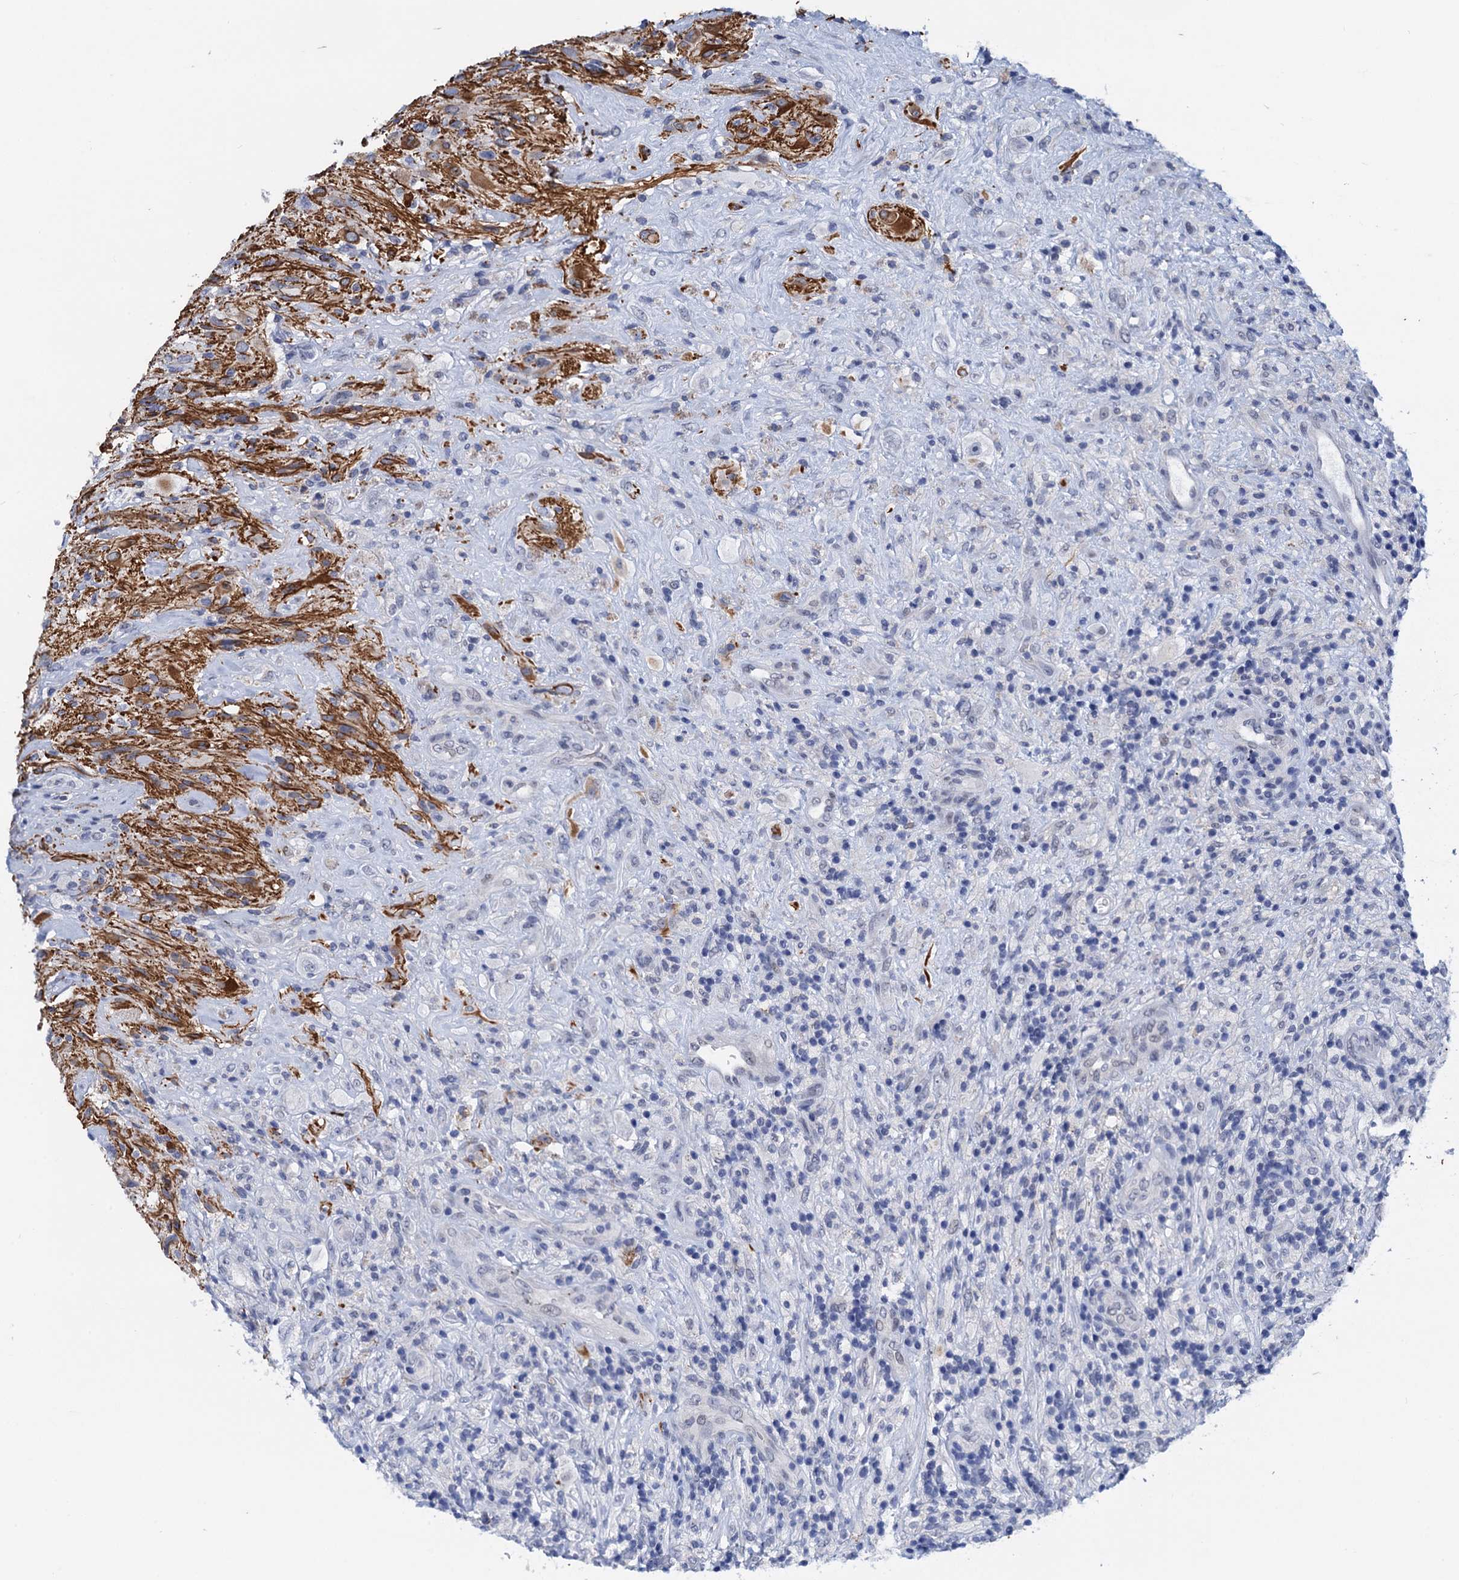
{"staining": {"intensity": "weak", "quantity": "<25%", "location": "cytoplasmic/membranous"}, "tissue": "glioma", "cell_type": "Tumor cells", "image_type": "cancer", "snomed": [{"axis": "morphology", "description": "Glioma, malignant, High grade"}, {"axis": "topography", "description": "Brain"}], "caption": "Immunohistochemical staining of human malignant high-grade glioma displays no significant staining in tumor cells.", "gene": "C16orf87", "patient": {"sex": "male", "age": 69}}